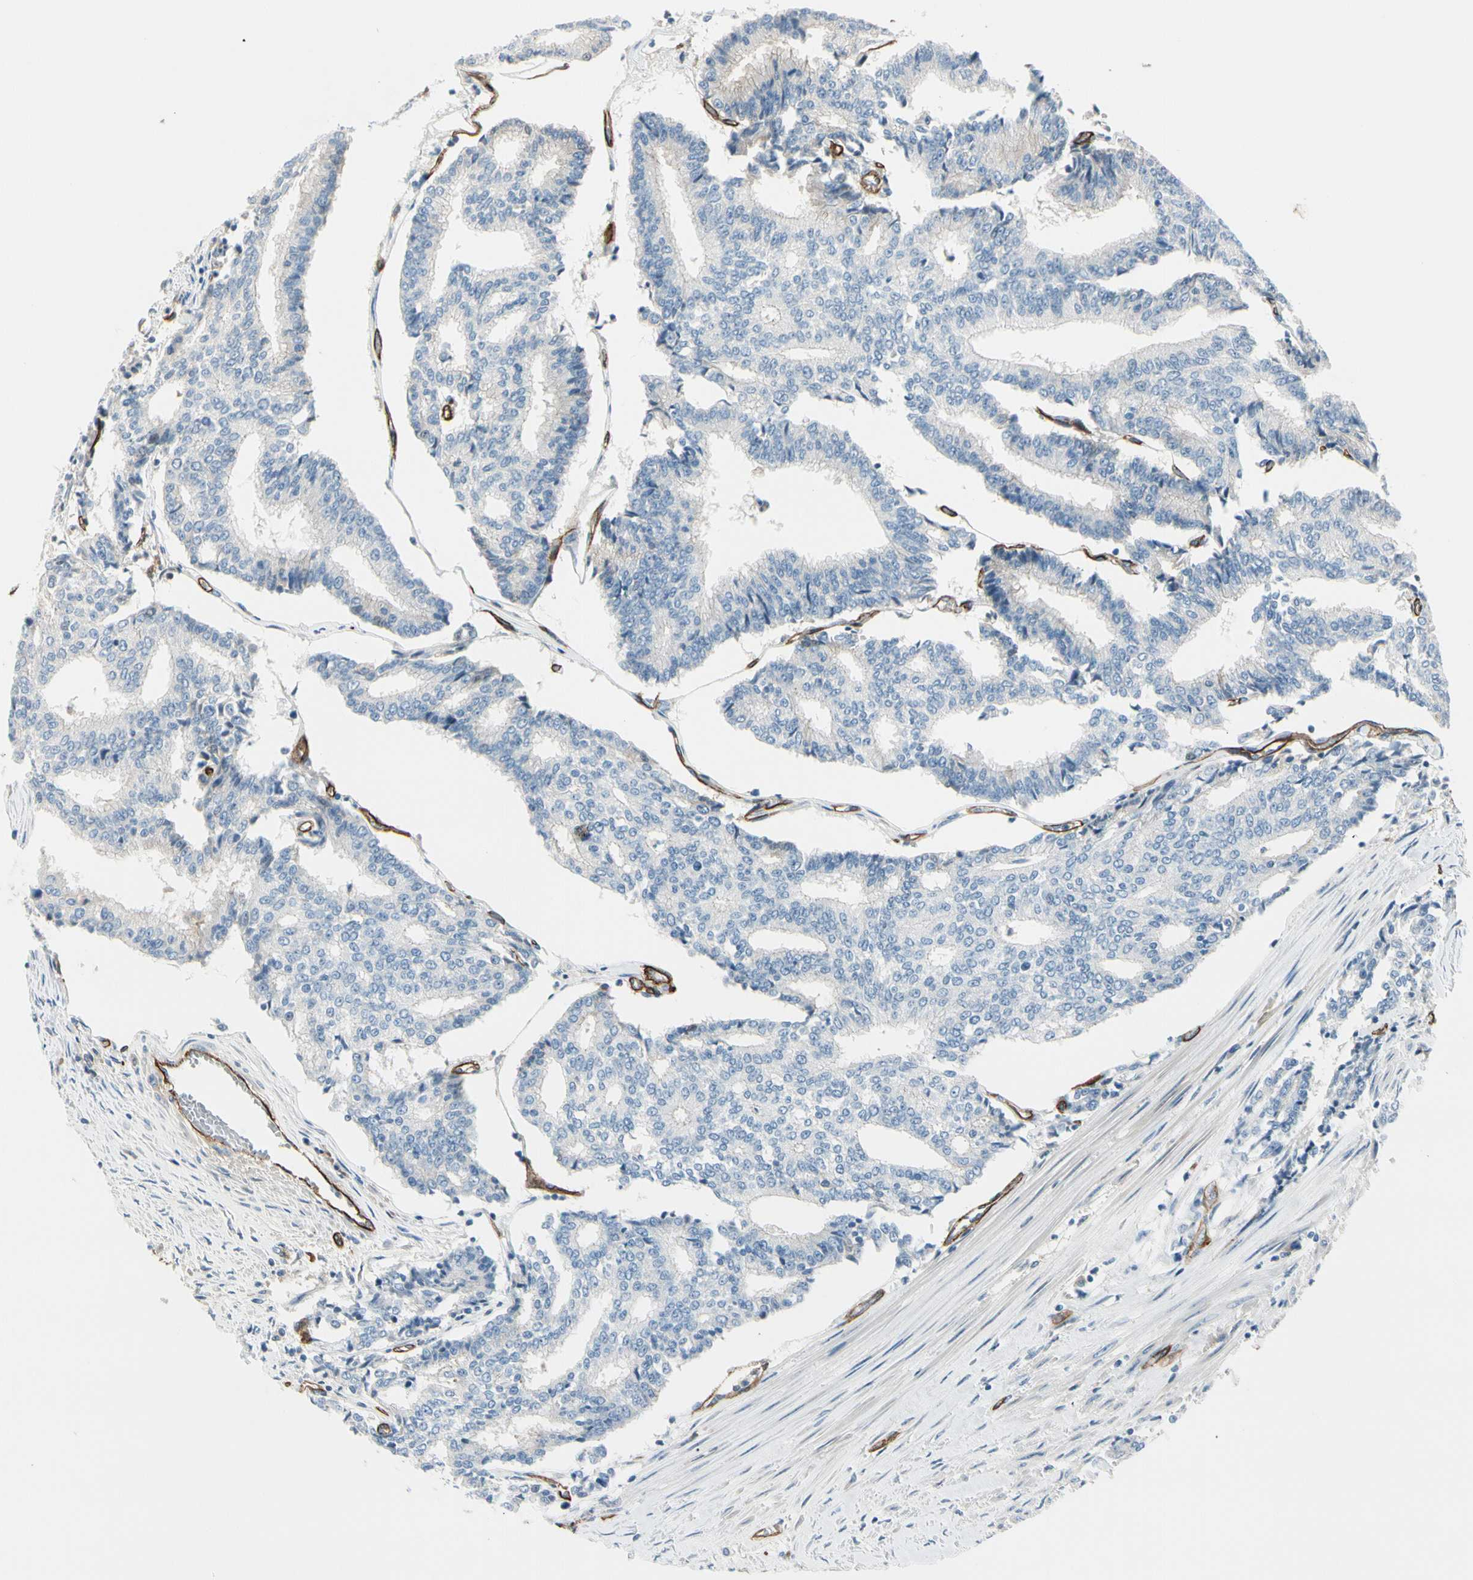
{"staining": {"intensity": "negative", "quantity": "none", "location": "none"}, "tissue": "prostate cancer", "cell_type": "Tumor cells", "image_type": "cancer", "snomed": [{"axis": "morphology", "description": "Adenocarcinoma, High grade"}, {"axis": "topography", "description": "Prostate"}], "caption": "Immunohistochemistry histopathology image of neoplastic tissue: human prostate high-grade adenocarcinoma stained with DAB (3,3'-diaminobenzidine) displays no significant protein expression in tumor cells.", "gene": "CD93", "patient": {"sex": "male", "age": 55}}